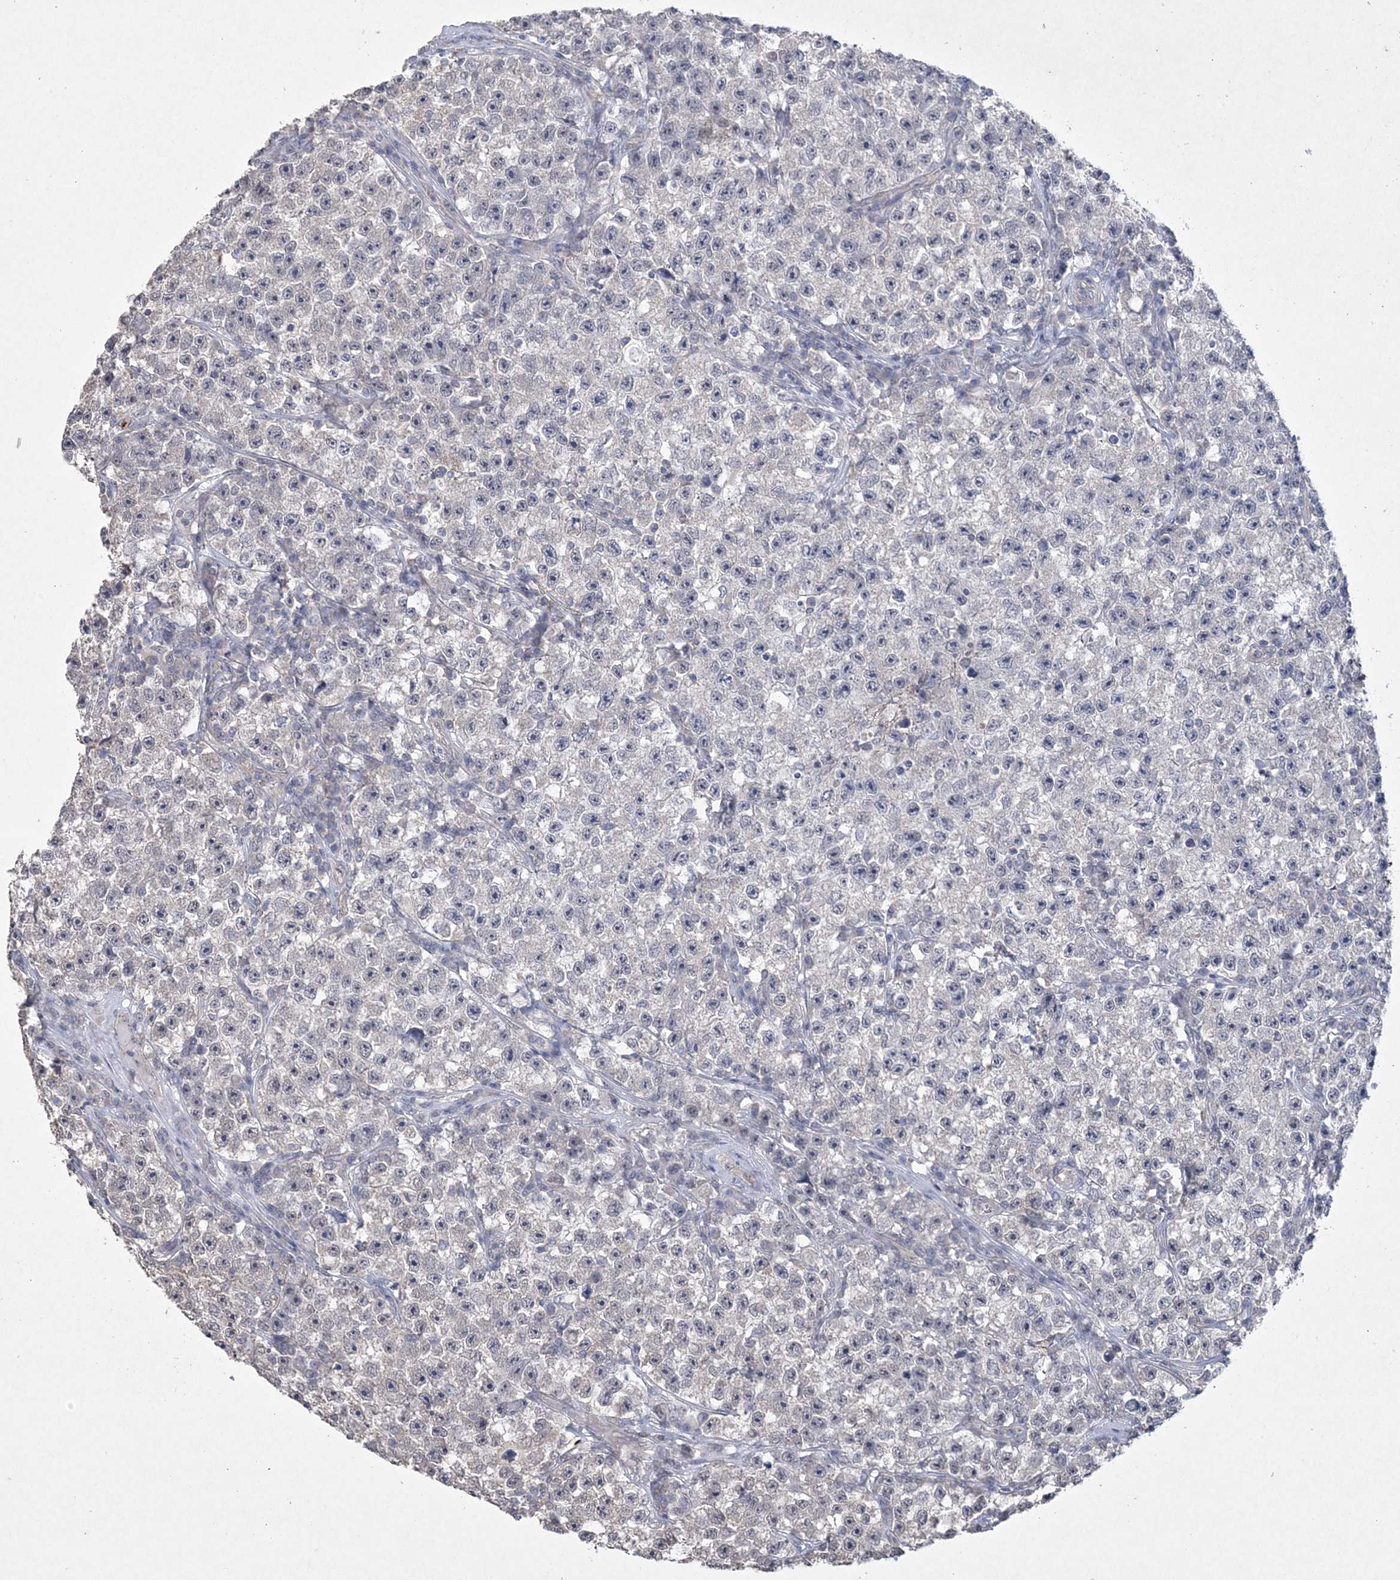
{"staining": {"intensity": "negative", "quantity": "none", "location": "none"}, "tissue": "testis cancer", "cell_type": "Tumor cells", "image_type": "cancer", "snomed": [{"axis": "morphology", "description": "Seminoma, NOS"}, {"axis": "topography", "description": "Testis"}], "caption": "This is an IHC histopathology image of human testis cancer (seminoma). There is no positivity in tumor cells.", "gene": "DPCD", "patient": {"sex": "male", "age": 22}}